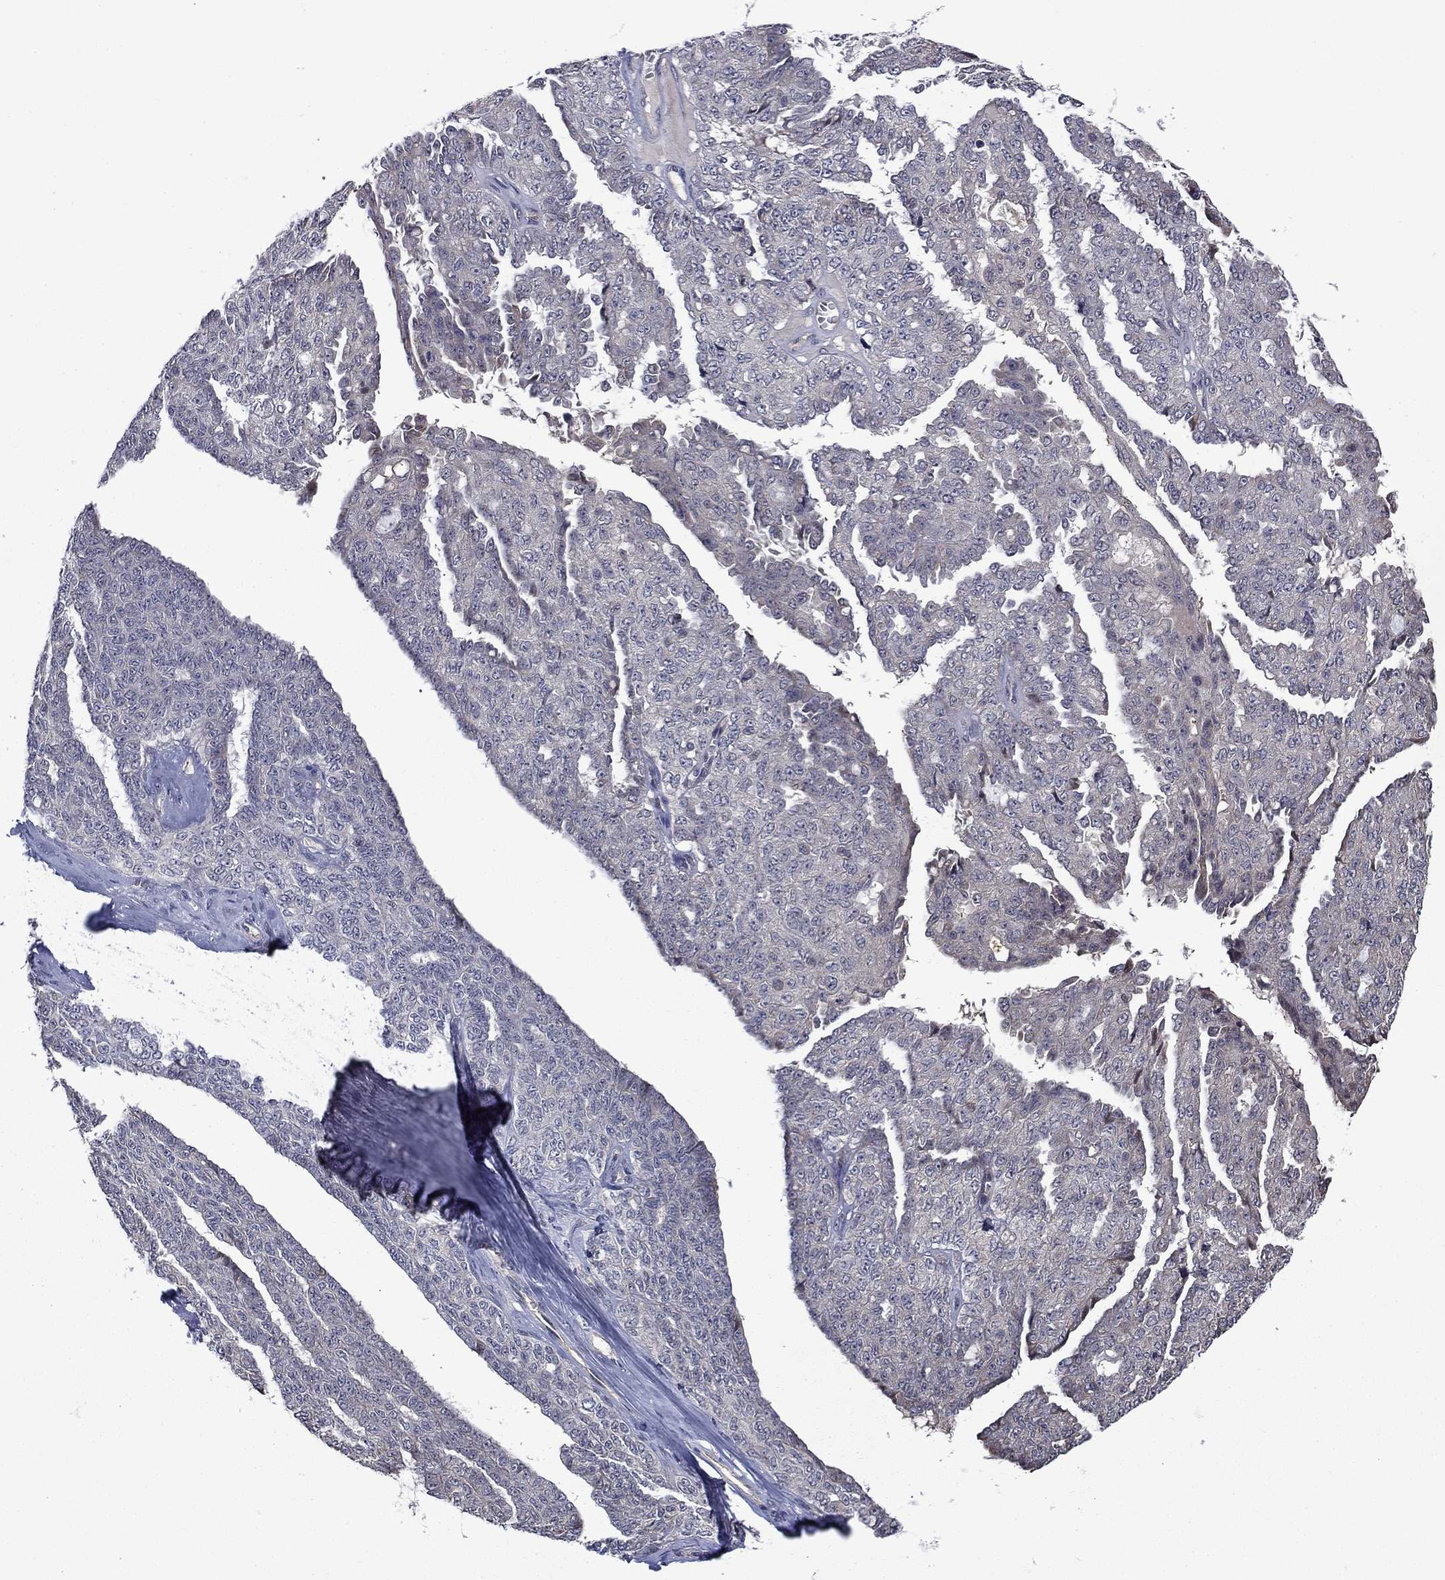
{"staining": {"intensity": "negative", "quantity": "none", "location": "none"}, "tissue": "ovarian cancer", "cell_type": "Tumor cells", "image_type": "cancer", "snomed": [{"axis": "morphology", "description": "Cystadenocarcinoma, serous, NOS"}, {"axis": "topography", "description": "Ovary"}], "caption": "DAB immunohistochemical staining of ovarian serous cystadenocarcinoma exhibits no significant positivity in tumor cells.", "gene": "FAM3B", "patient": {"sex": "female", "age": 71}}